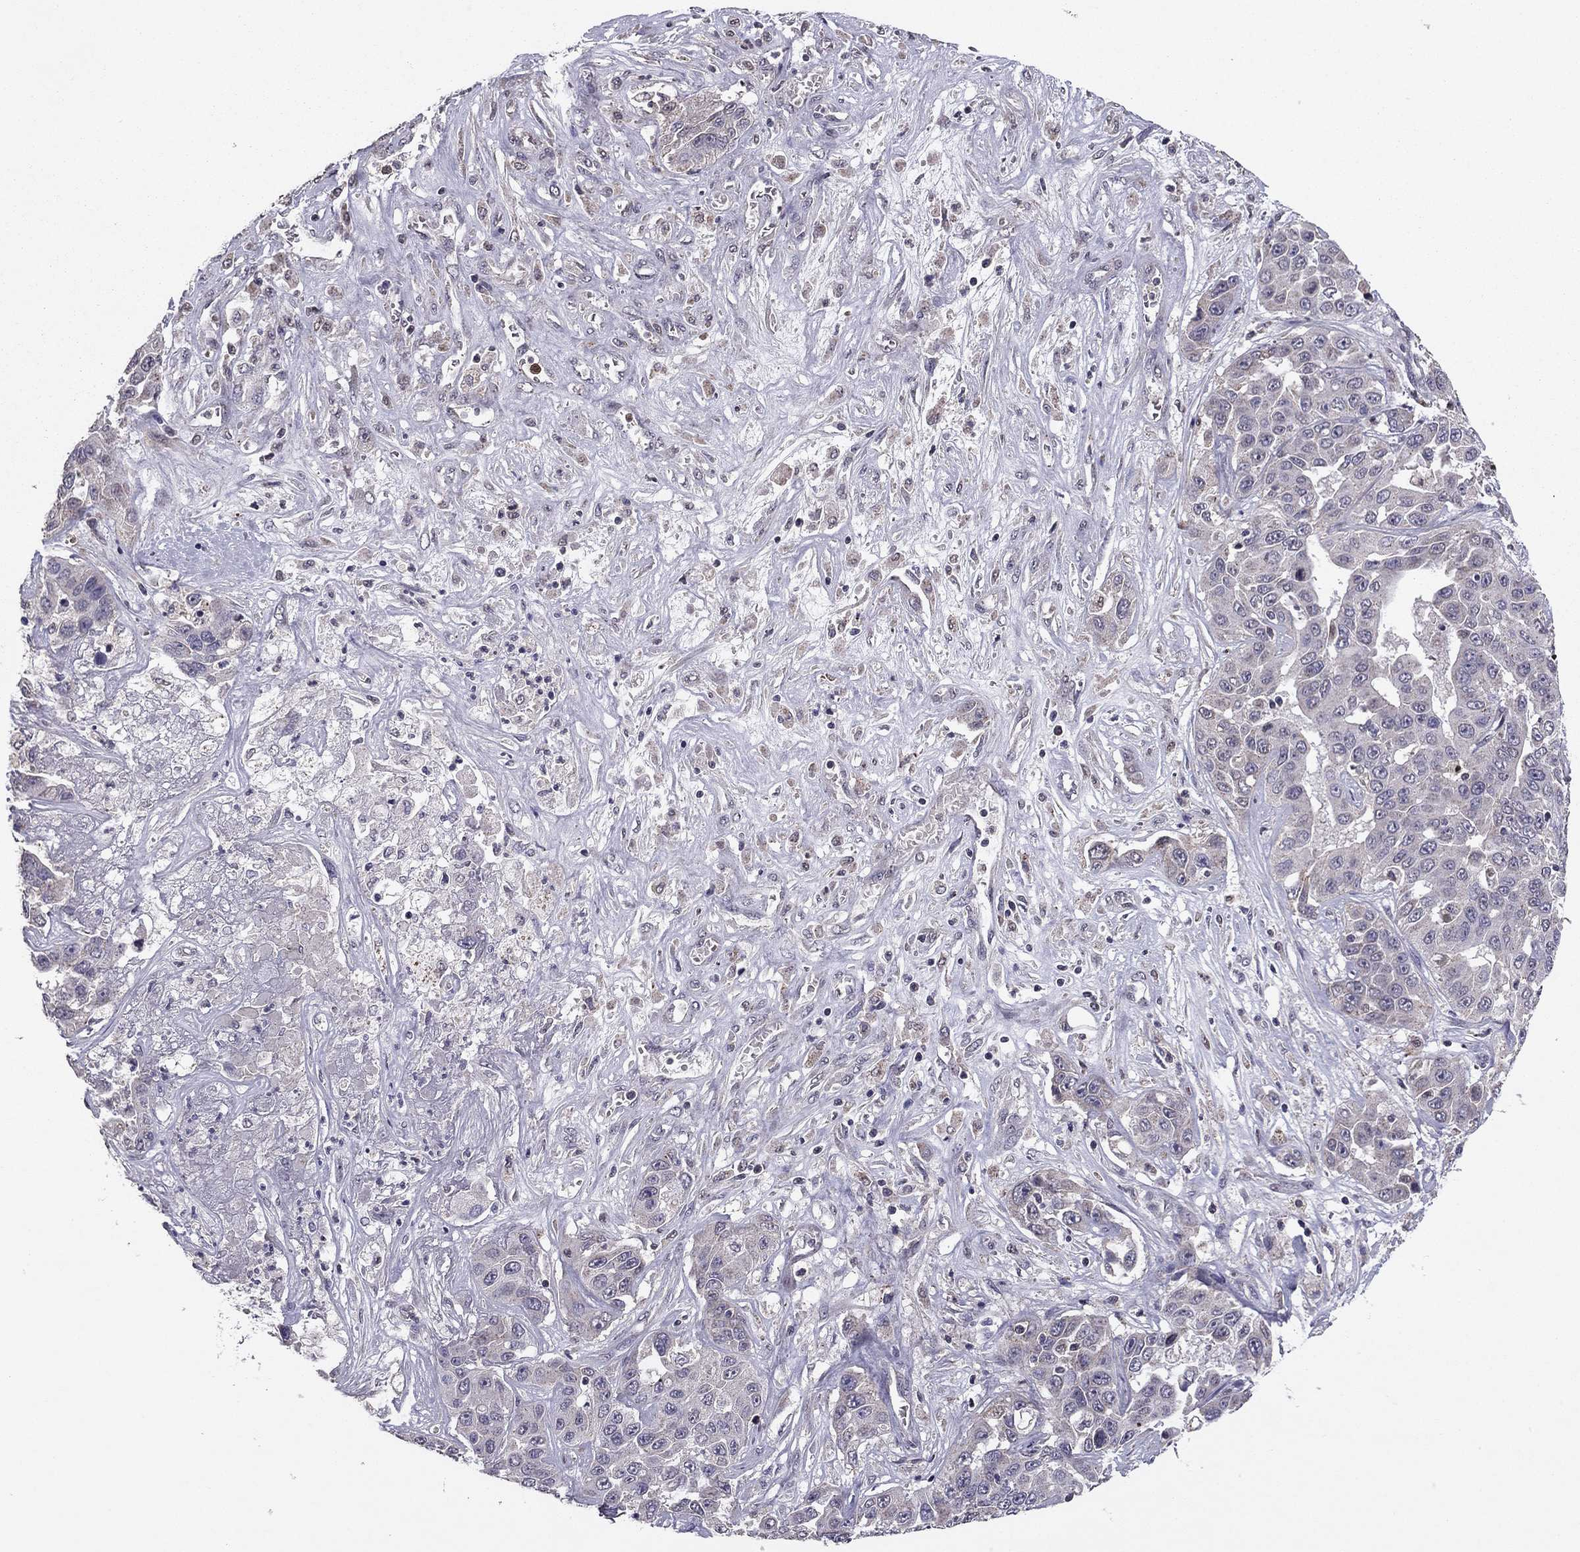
{"staining": {"intensity": "negative", "quantity": "none", "location": "none"}, "tissue": "liver cancer", "cell_type": "Tumor cells", "image_type": "cancer", "snomed": [{"axis": "morphology", "description": "Cholangiocarcinoma"}, {"axis": "topography", "description": "Liver"}], "caption": "Cholangiocarcinoma (liver) stained for a protein using IHC displays no staining tumor cells.", "gene": "HCN1", "patient": {"sex": "female", "age": 52}}